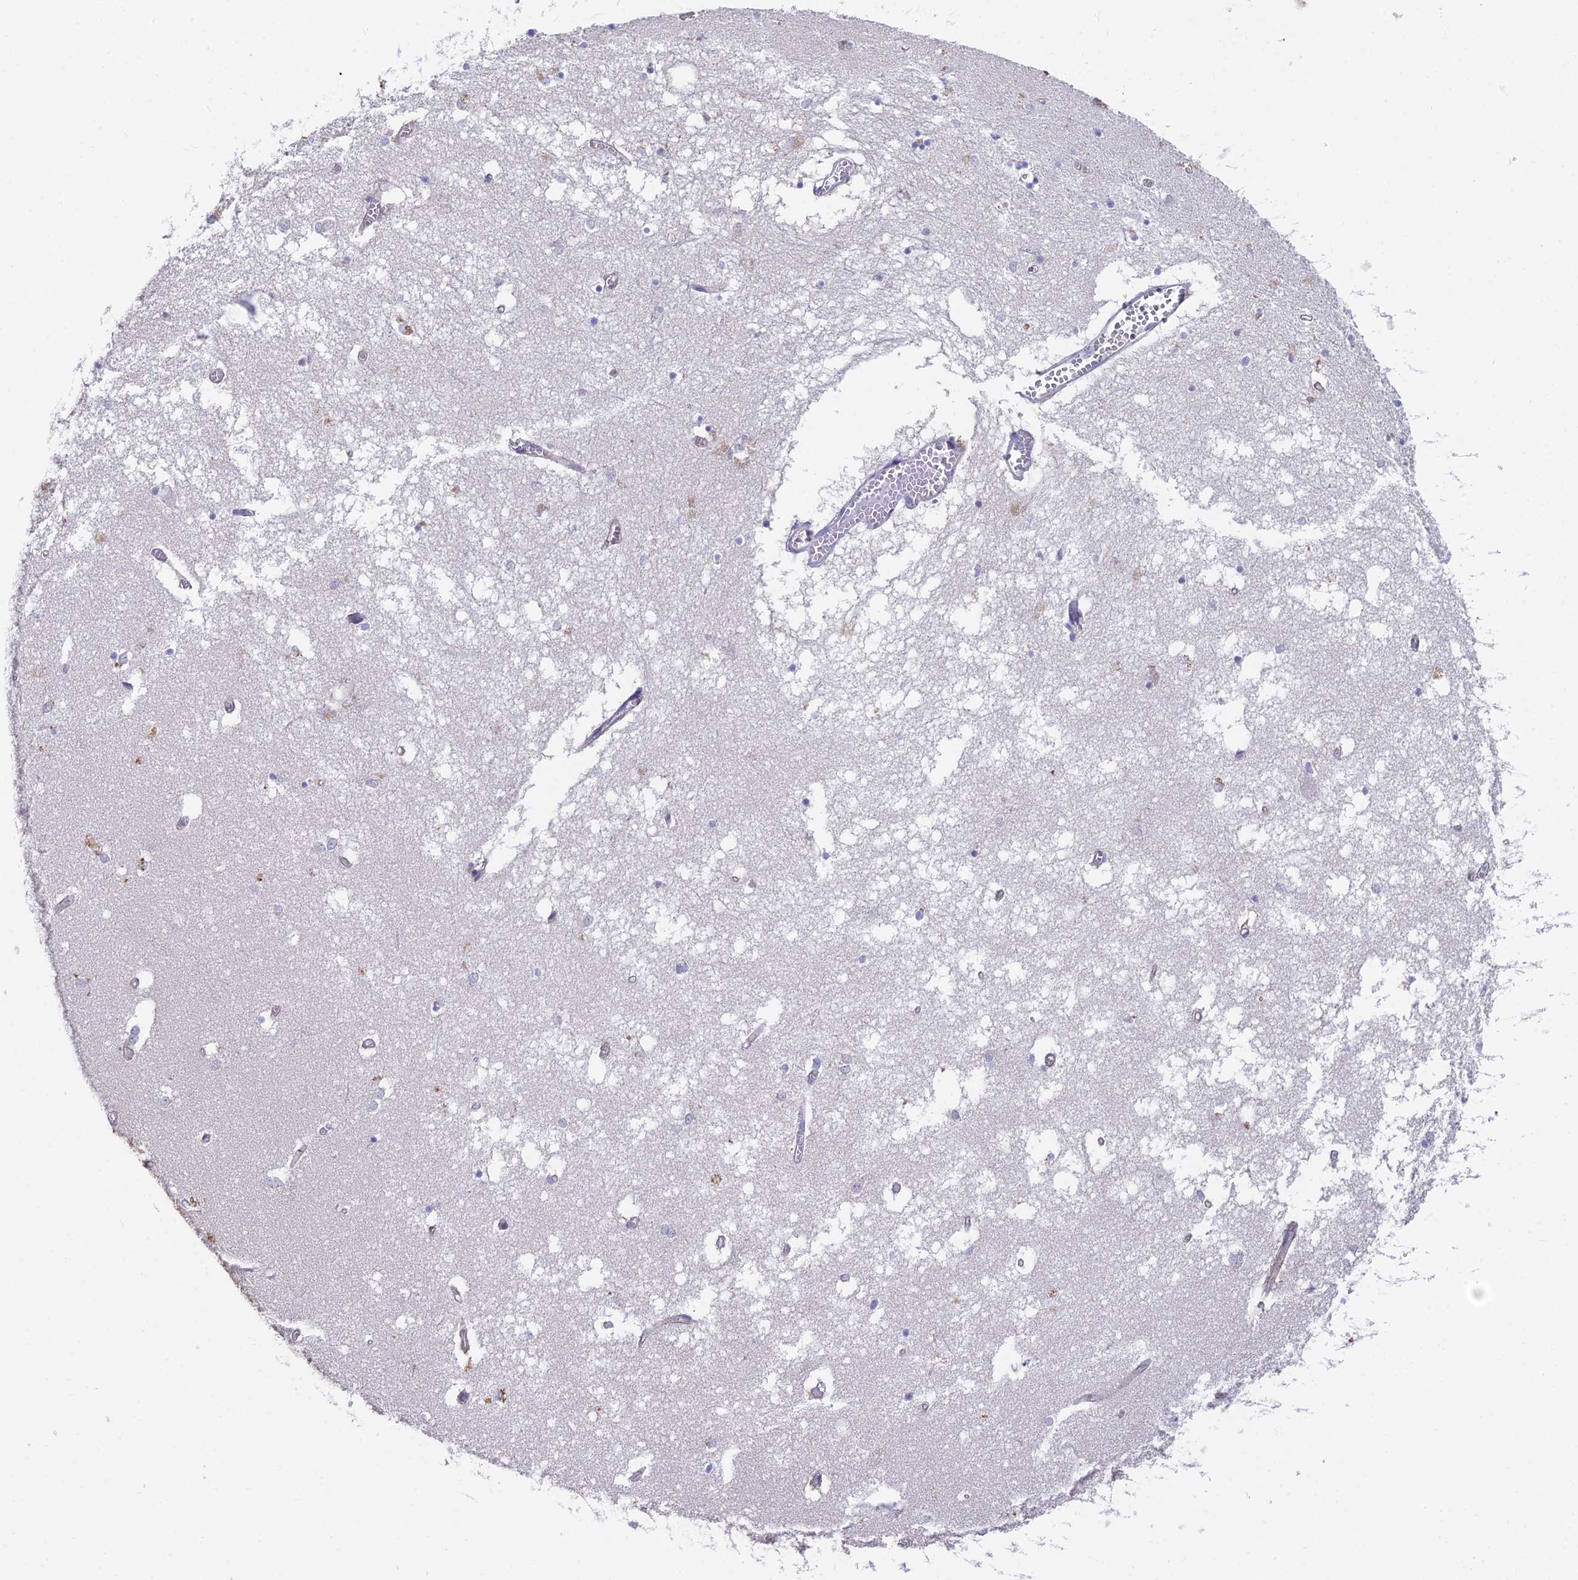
{"staining": {"intensity": "negative", "quantity": "none", "location": "none"}, "tissue": "hippocampus", "cell_type": "Glial cells", "image_type": "normal", "snomed": [{"axis": "morphology", "description": "Normal tissue, NOS"}, {"axis": "topography", "description": "Hippocampus"}], "caption": "This micrograph is of benign hippocampus stained with IHC to label a protein in brown with the nuclei are counter-stained blue. There is no positivity in glial cells. Brightfield microscopy of immunohistochemistry stained with DAB (brown) and hematoxylin (blue), captured at high magnification.", "gene": "FAM168B", "patient": {"sex": "male", "age": 70}}